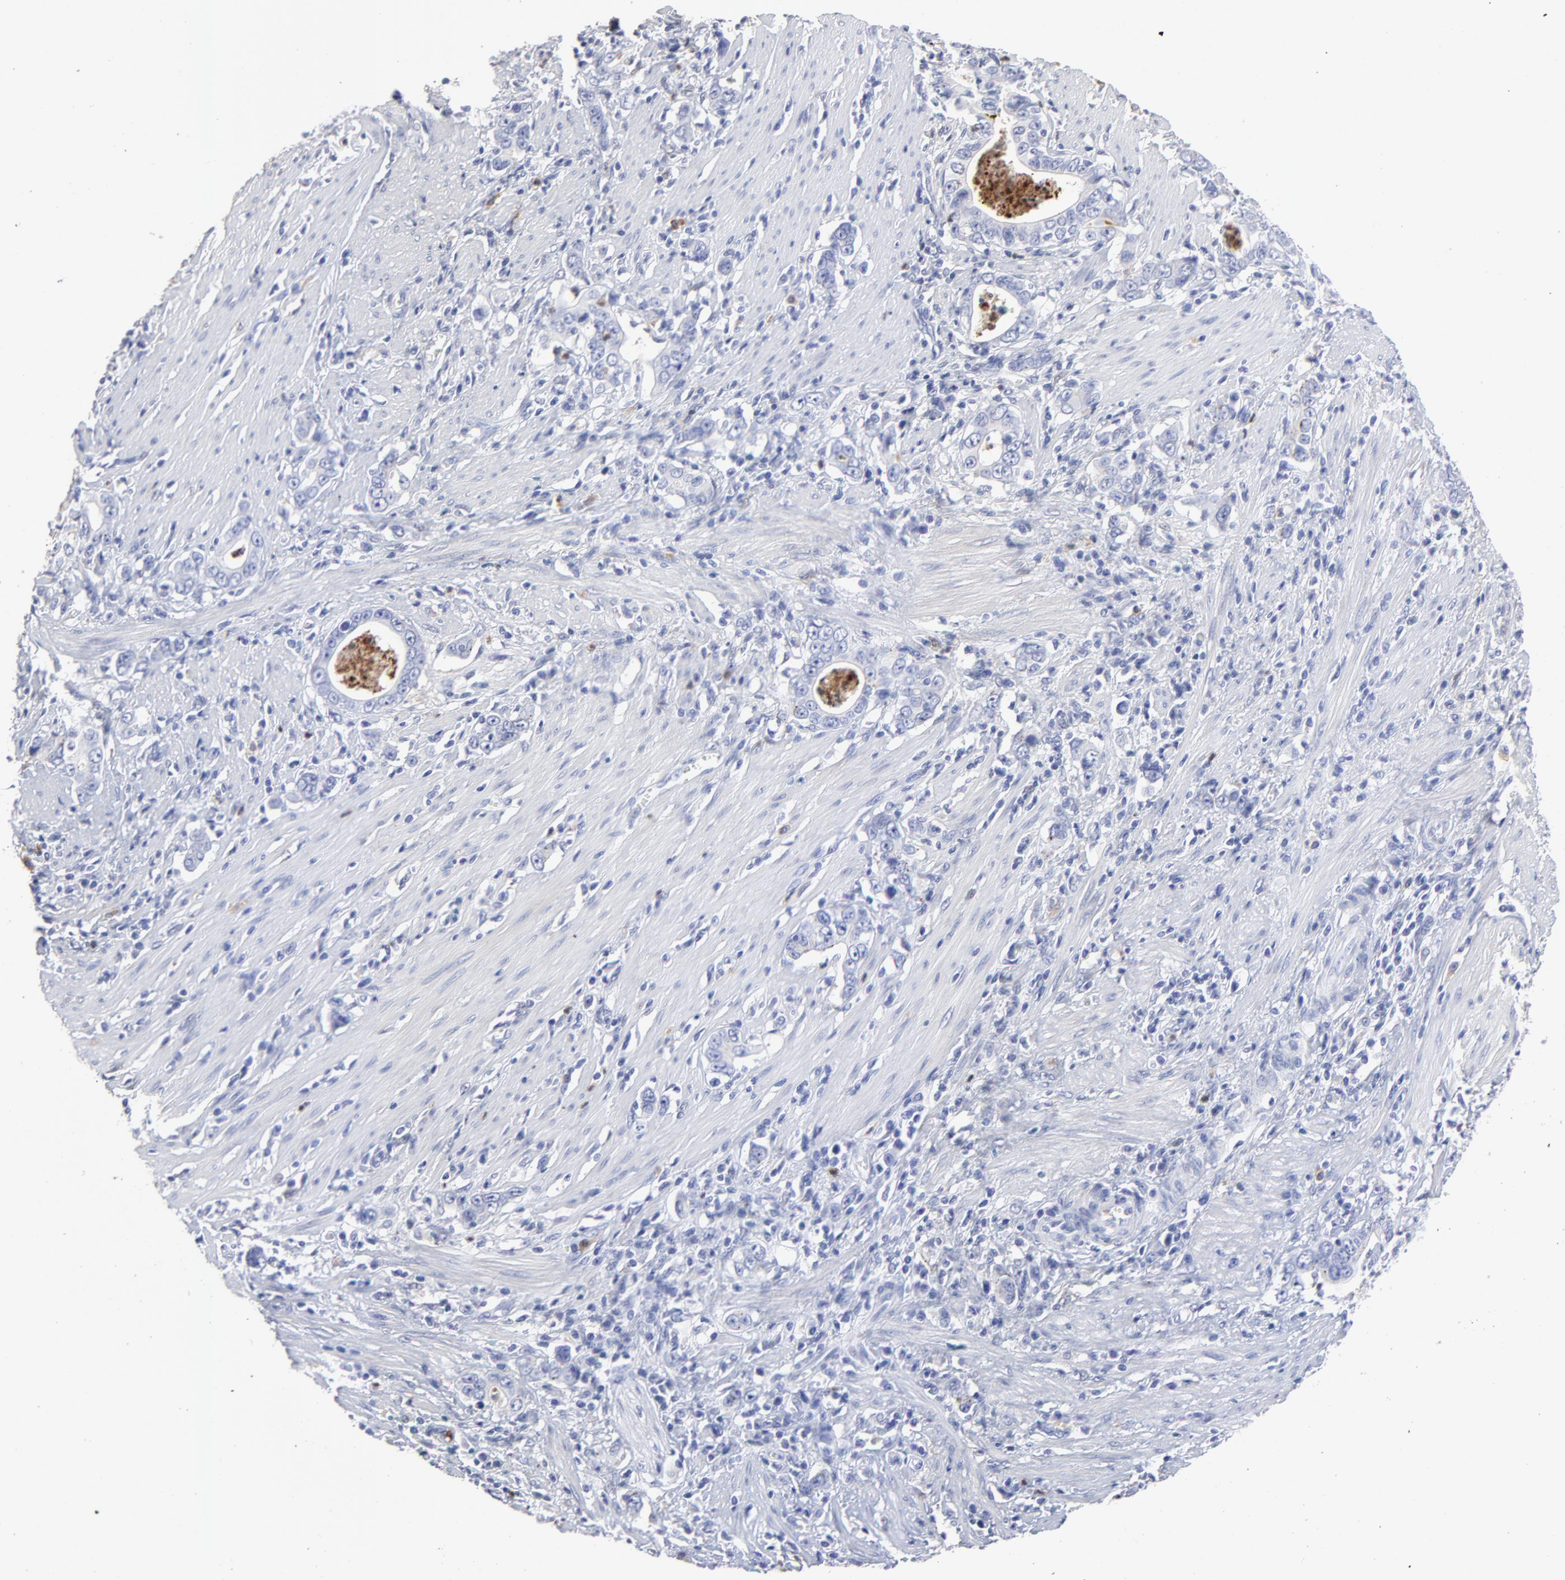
{"staining": {"intensity": "negative", "quantity": "none", "location": "none"}, "tissue": "stomach cancer", "cell_type": "Tumor cells", "image_type": "cancer", "snomed": [{"axis": "morphology", "description": "Adenocarcinoma, NOS"}, {"axis": "topography", "description": "Stomach, lower"}], "caption": "A photomicrograph of human adenocarcinoma (stomach) is negative for staining in tumor cells.", "gene": "SMARCA1", "patient": {"sex": "female", "age": 72}}